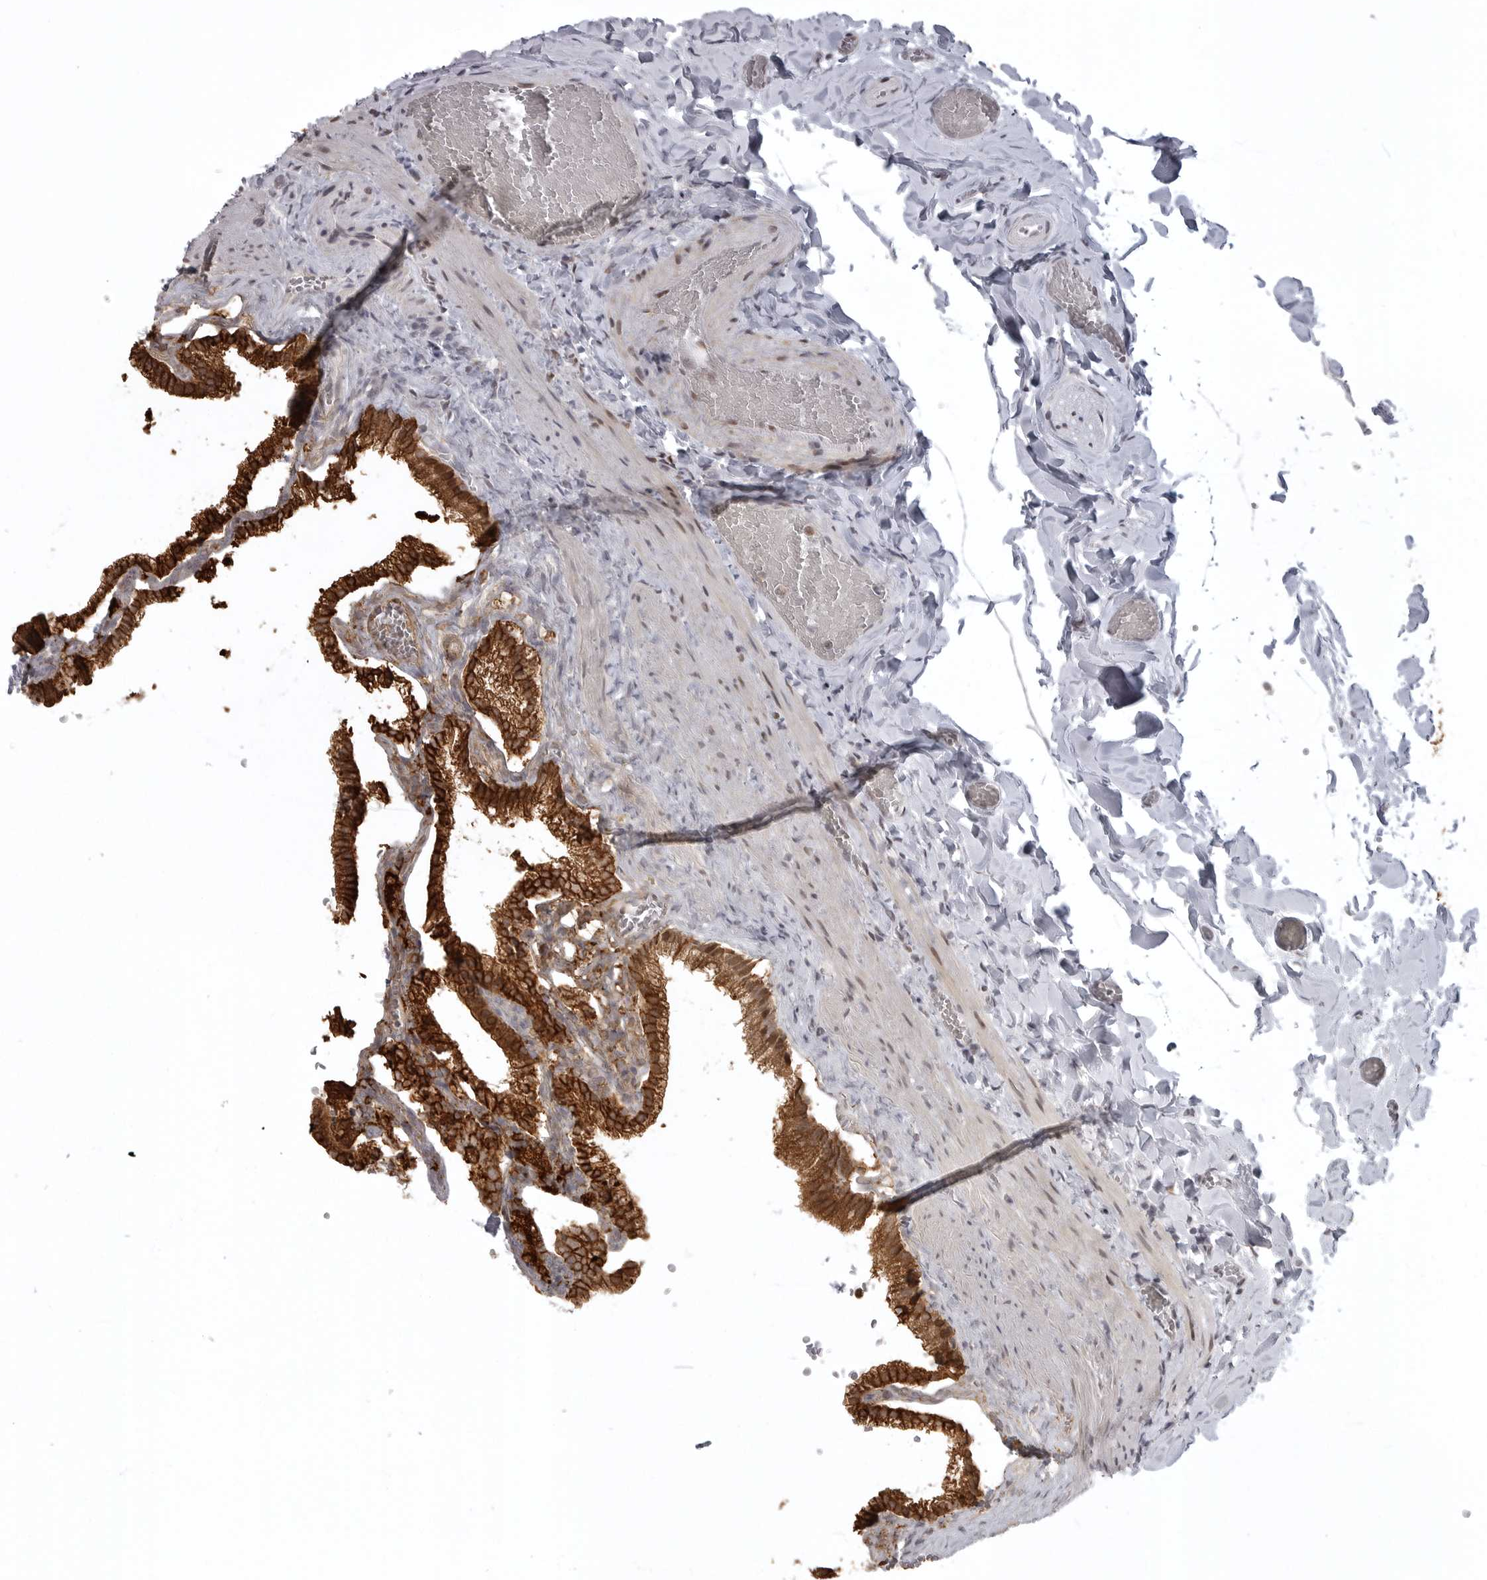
{"staining": {"intensity": "strong", "quantity": ">75%", "location": "cytoplasmic/membranous,nuclear"}, "tissue": "gallbladder", "cell_type": "Glandular cells", "image_type": "normal", "snomed": [{"axis": "morphology", "description": "Normal tissue, NOS"}, {"axis": "topography", "description": "Gallbladder"}], "caption": "Immunohistochemistry (DAB) staining of normal gallbladder demonstrates strong cytoplasmic/membranous,nuclear protein staining in about >75% of glandular cells. Using DAB (3,3'-diaminobenzidine) (brown) and hematoxylin (blue) stains, captured at high magnification using brightfield microscopy.", "gene": "ISG20L2", "patient": {"sex": "male", "age": 38}}